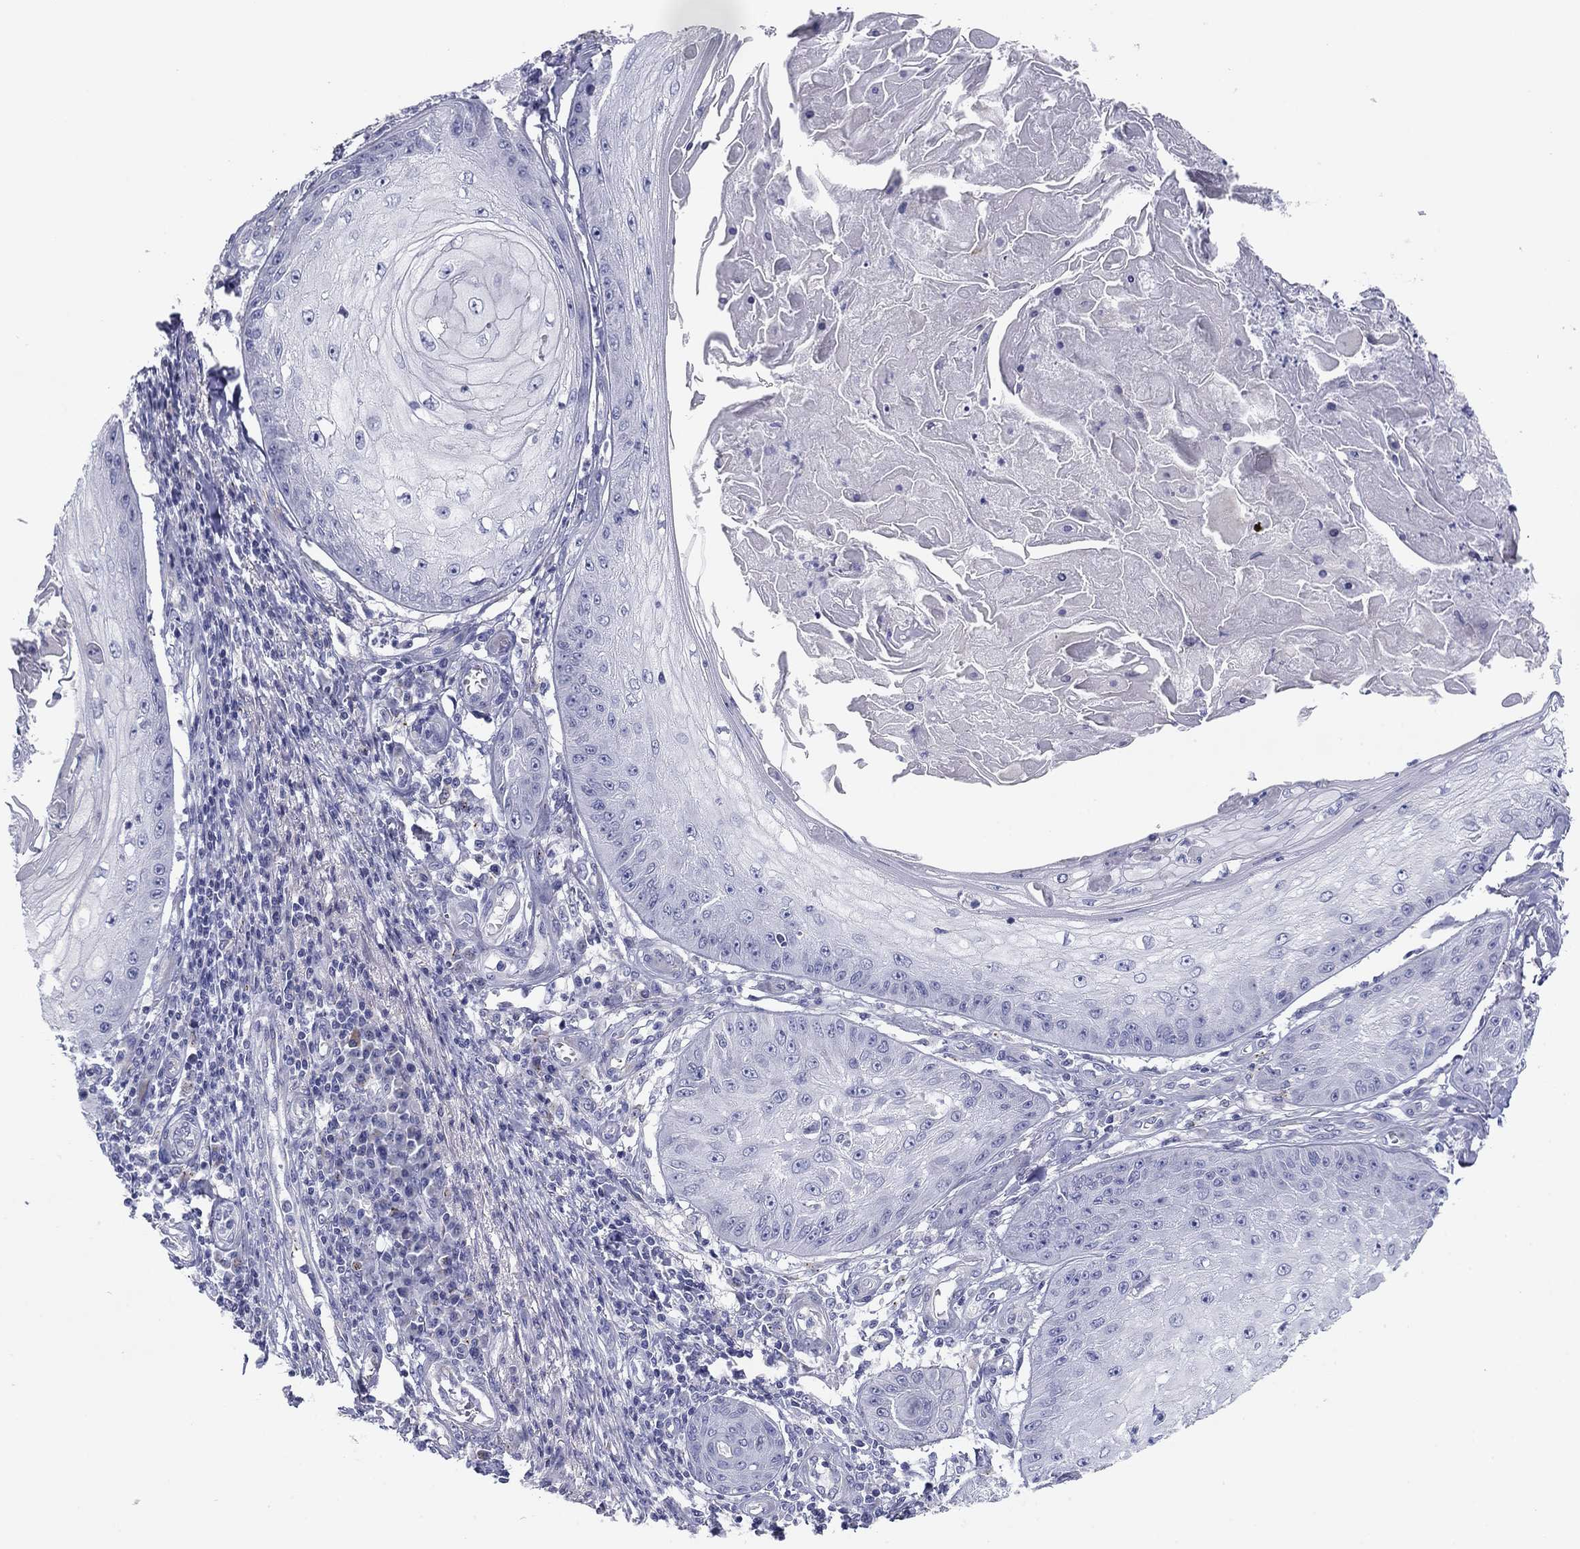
{"staining": {"intensity": "negative", "quantity": "none", "location": "none"}, "tissue": "skin cancer", "cell_type": "Tumor cells", "image_type": "cancer", "snomed": [{"axis": "morphology", "description": "Squamous cell carcinoma, NOS"}, {"axis": "topography", "description": "Skin"}], "caption": "IHC micrograph of neoplastic tissue: squamous cell carcinoma (skin) stained with DAB displays no significant protein positivity in tumor cells.", "gene": "SEPTIN3", "patient": {"sex": "male", "age": 70}}